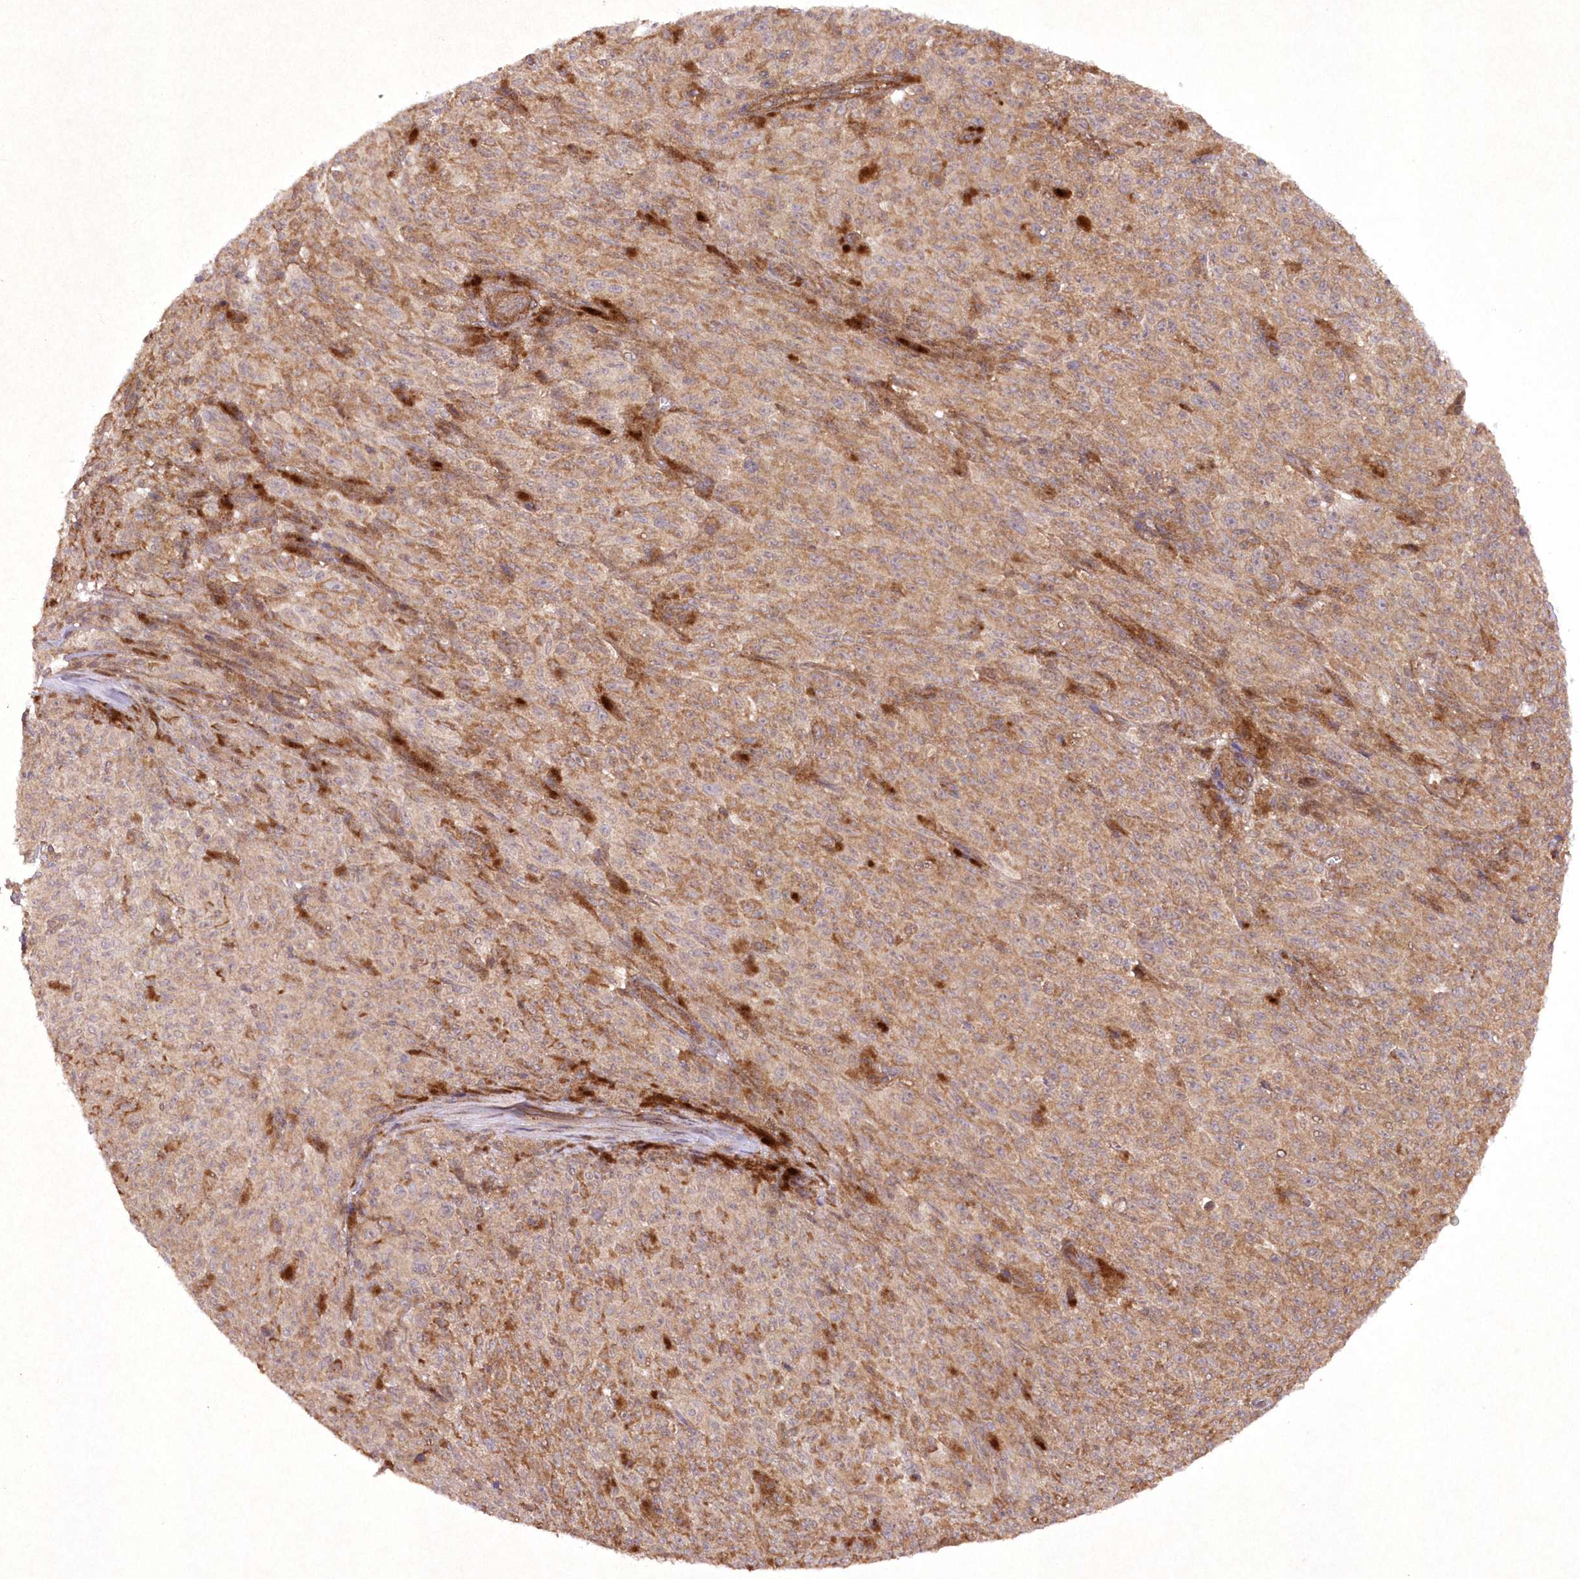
{"staining": {"intensity": "moderate", "quantity": ">75%", "location": "cytoplasmic/membranous"}, "tissue": "melanoma", "cell_type": "Tumor cells", "image_type": "cancer", "snomed": [{"axis": "morphology", "description": "Malignant melanoma, NOS"}, {"axis": "topography", "description": "Skin"}], "caption": "Human malignant melanoma stained with a brown dye shows moderate cytoplasmic/membranous positive expression in about >75% of tumor cells.", "gene": "APOM", "patient": {"sex": "female", "age": 82}}